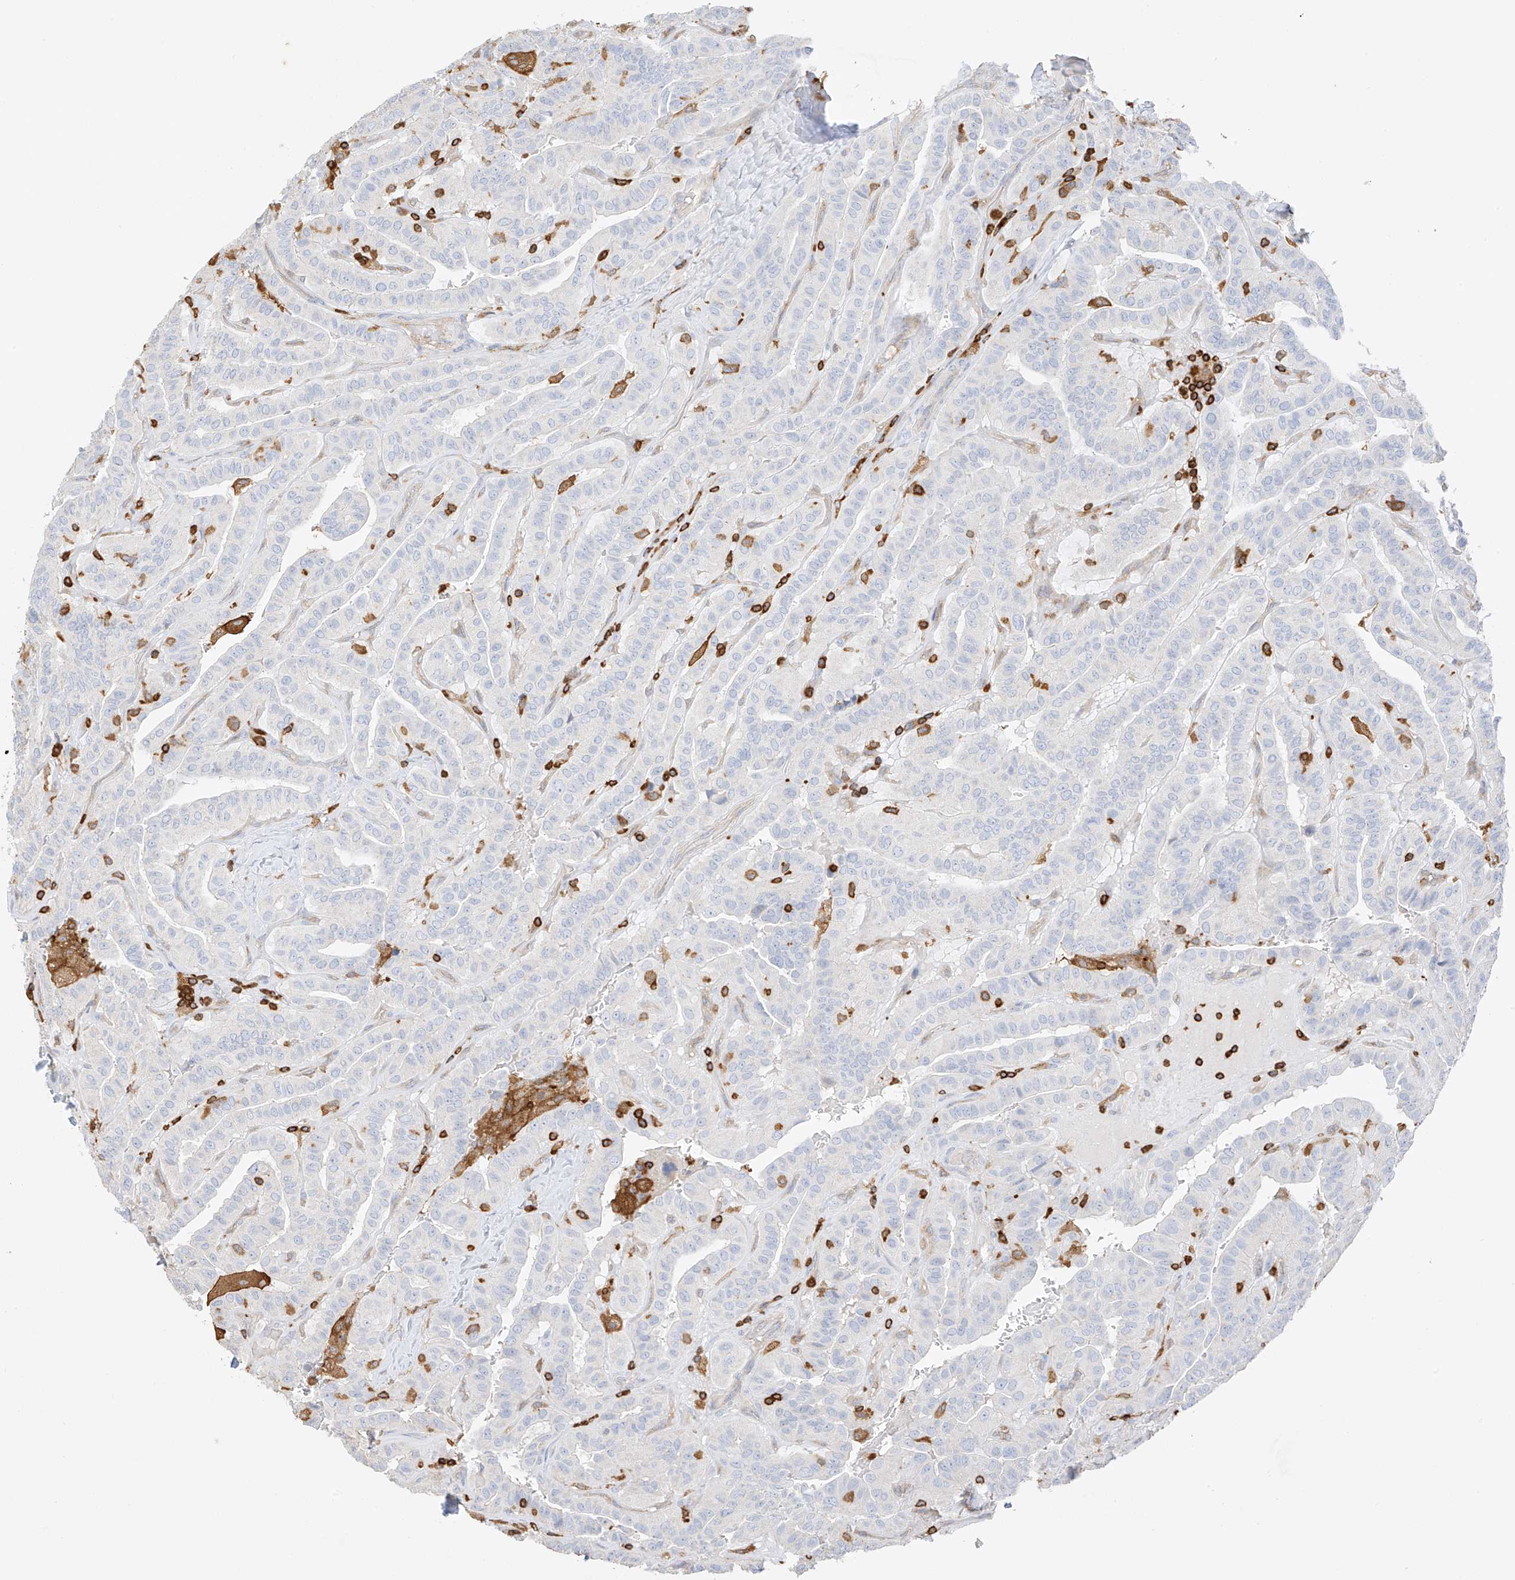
{"staining": {"intensity": "negative", "quantity": "none", "location": "none"}, "tissue": "thyroid cancer", "cell_type": "Tumor cells", "image_type": "cancer", "snomed": [{"axis": "morphology", "description": "Papillary adenocarcinoma, NOS"}, {"axis": "topography", "description": "Thyroid gland"}], "caption": "The immunohistochemistry (IHC) photomicrograph has no significant staining in tumor cells of thyroid cancer tissue. The staining is performed using DAB brown chromogen with nuclei counter-stained in using hematoxylin.", "gene": "ARHGAP25", "patient": {"sex": "male", "age": 77}}